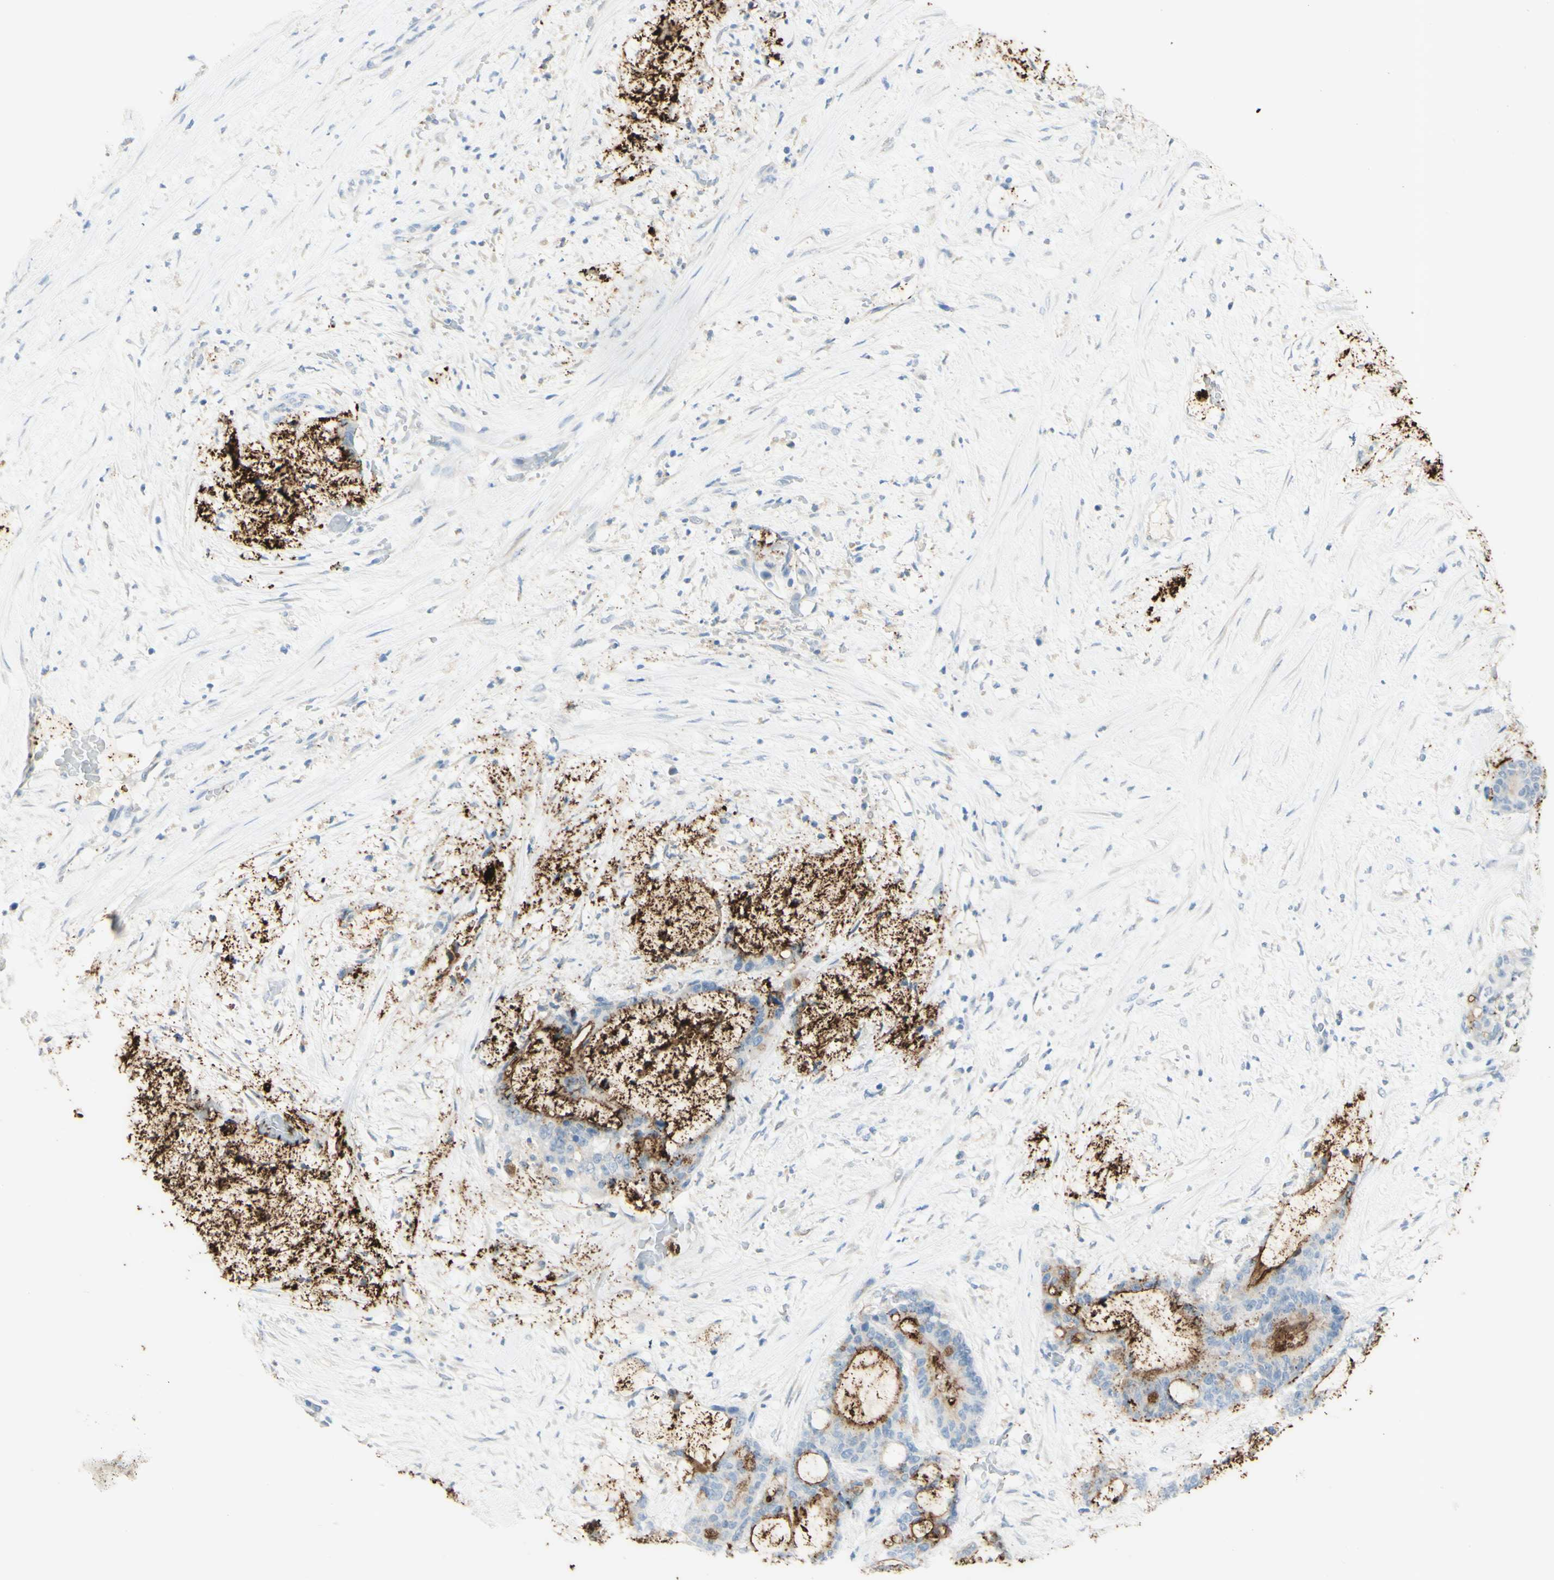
{"staining": {"intensity": "strong", "quantity": "25%-75%", "location": "cytoplasmic/membranous"}, "tissue": "liver cancer", "cell_type": "Tumor cells", "image_type": "cancer", "snomed": [{"axis": "morphology", "description": "Cholangiocarcinoma"}, {"axis": "topography", "description": "Liver"}], "caption": "Protein expression analysis of cholangiocarcinoma (liver) displays strong cytoplasmic/membranous expression in about 25%-75% of tumor cells. (Stains: DAB (3,3'-diaminobenzidine) in brown, nuclei in blue, Microscopy: brightfield microscopy at high magnification).", "gene": "TSPAN1", "patient": {"sex": "female", "age": 73}}